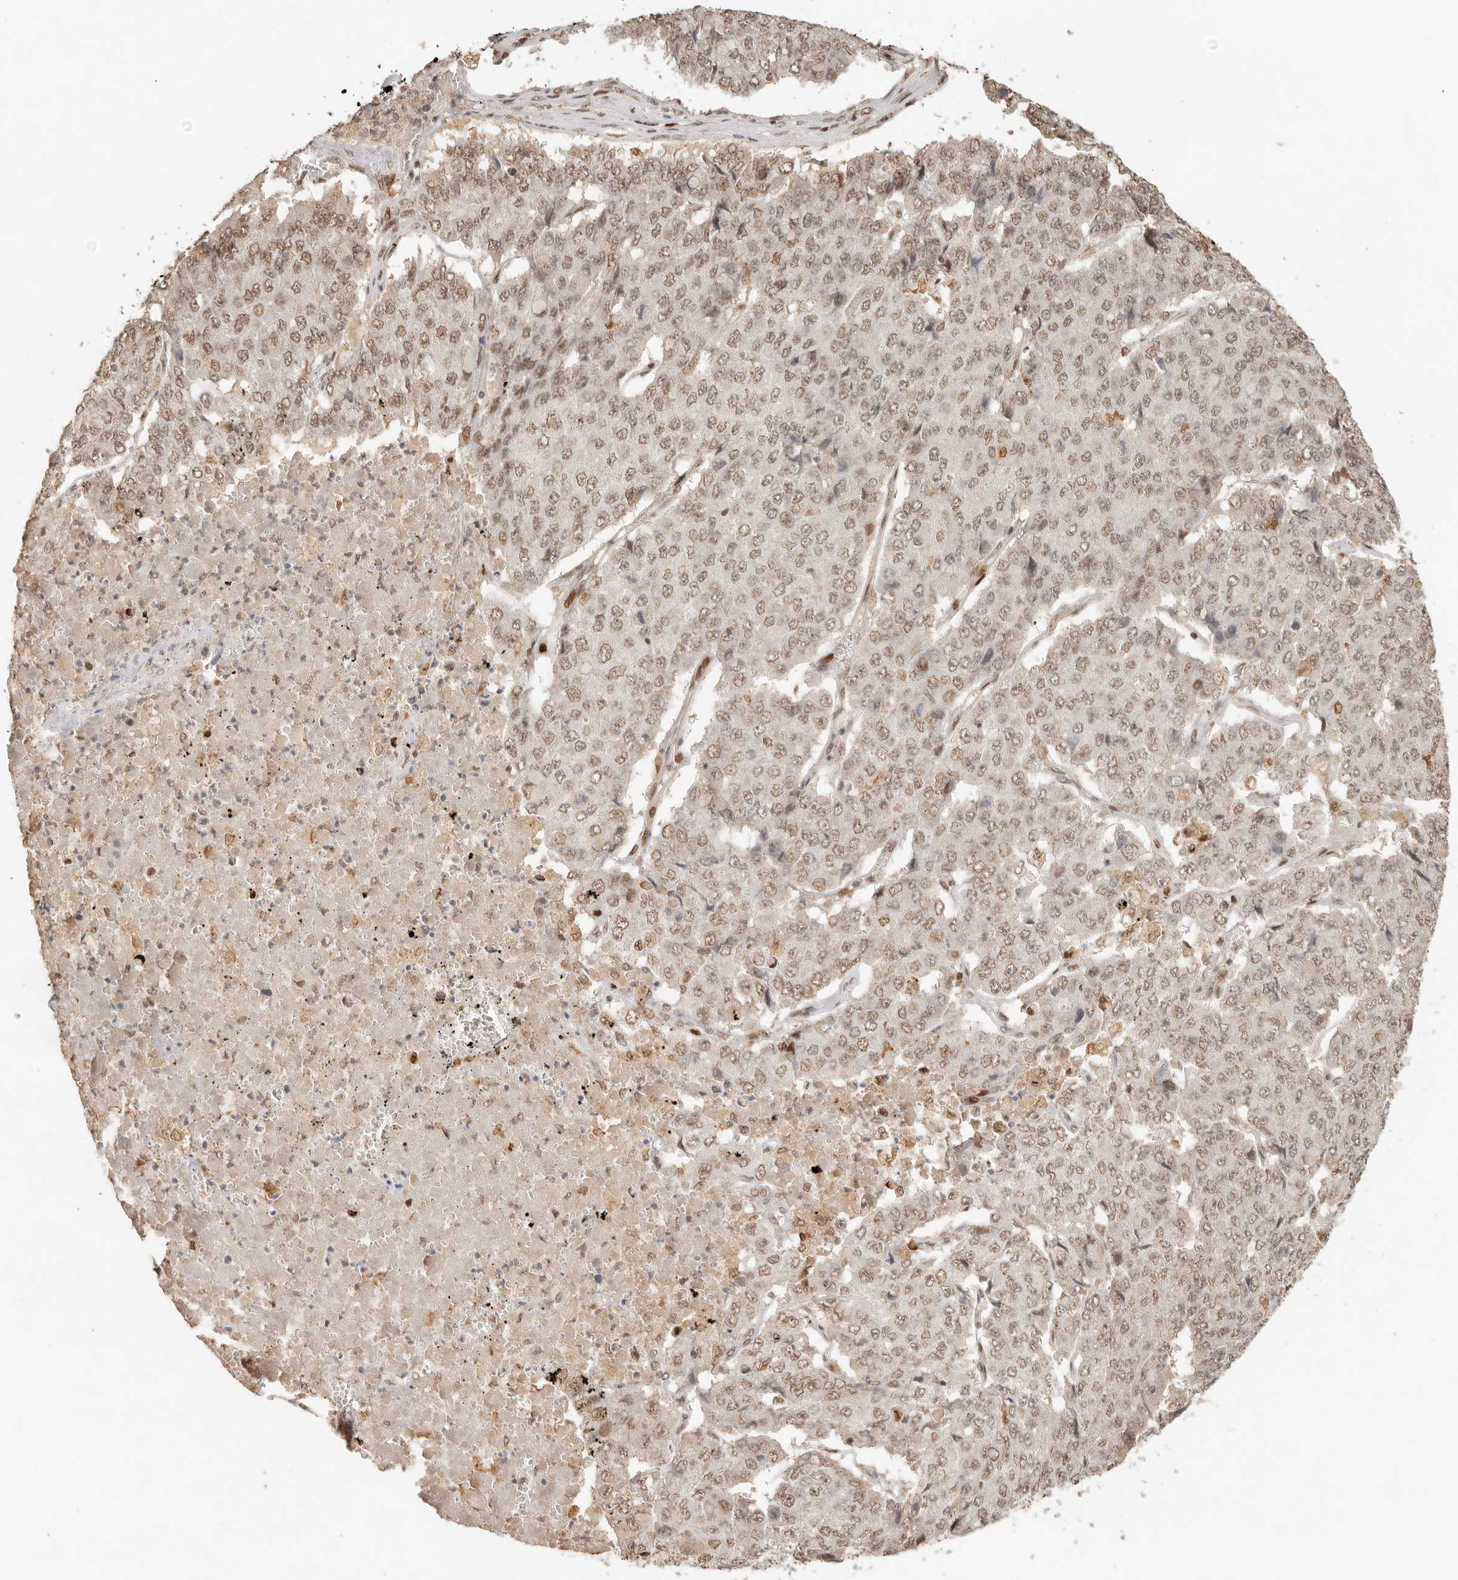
{"staining": {"intensity": "moderate", "quantity": ">75%", "location": "nuclear"}, "tissue": "pancreatic cancer", "cell_type": "Tumor cells", "image_type": "cancer", "snomed": [{"axis": "morphology", "description": "Adenocarcinoma, NOS"}, {"axis": "topography", "description": "Pancreas"}], "caption": "Immunohistochemistry photomicrograph of human pancreatic cancer (adenocarcinoma) stained for a protein (brown), which exhibits medium levels of moderate nuclear staining in approximately >75% of tumor cells.", "gene": "NPAS2", "patient": {"sex": "male", "age": 50}}